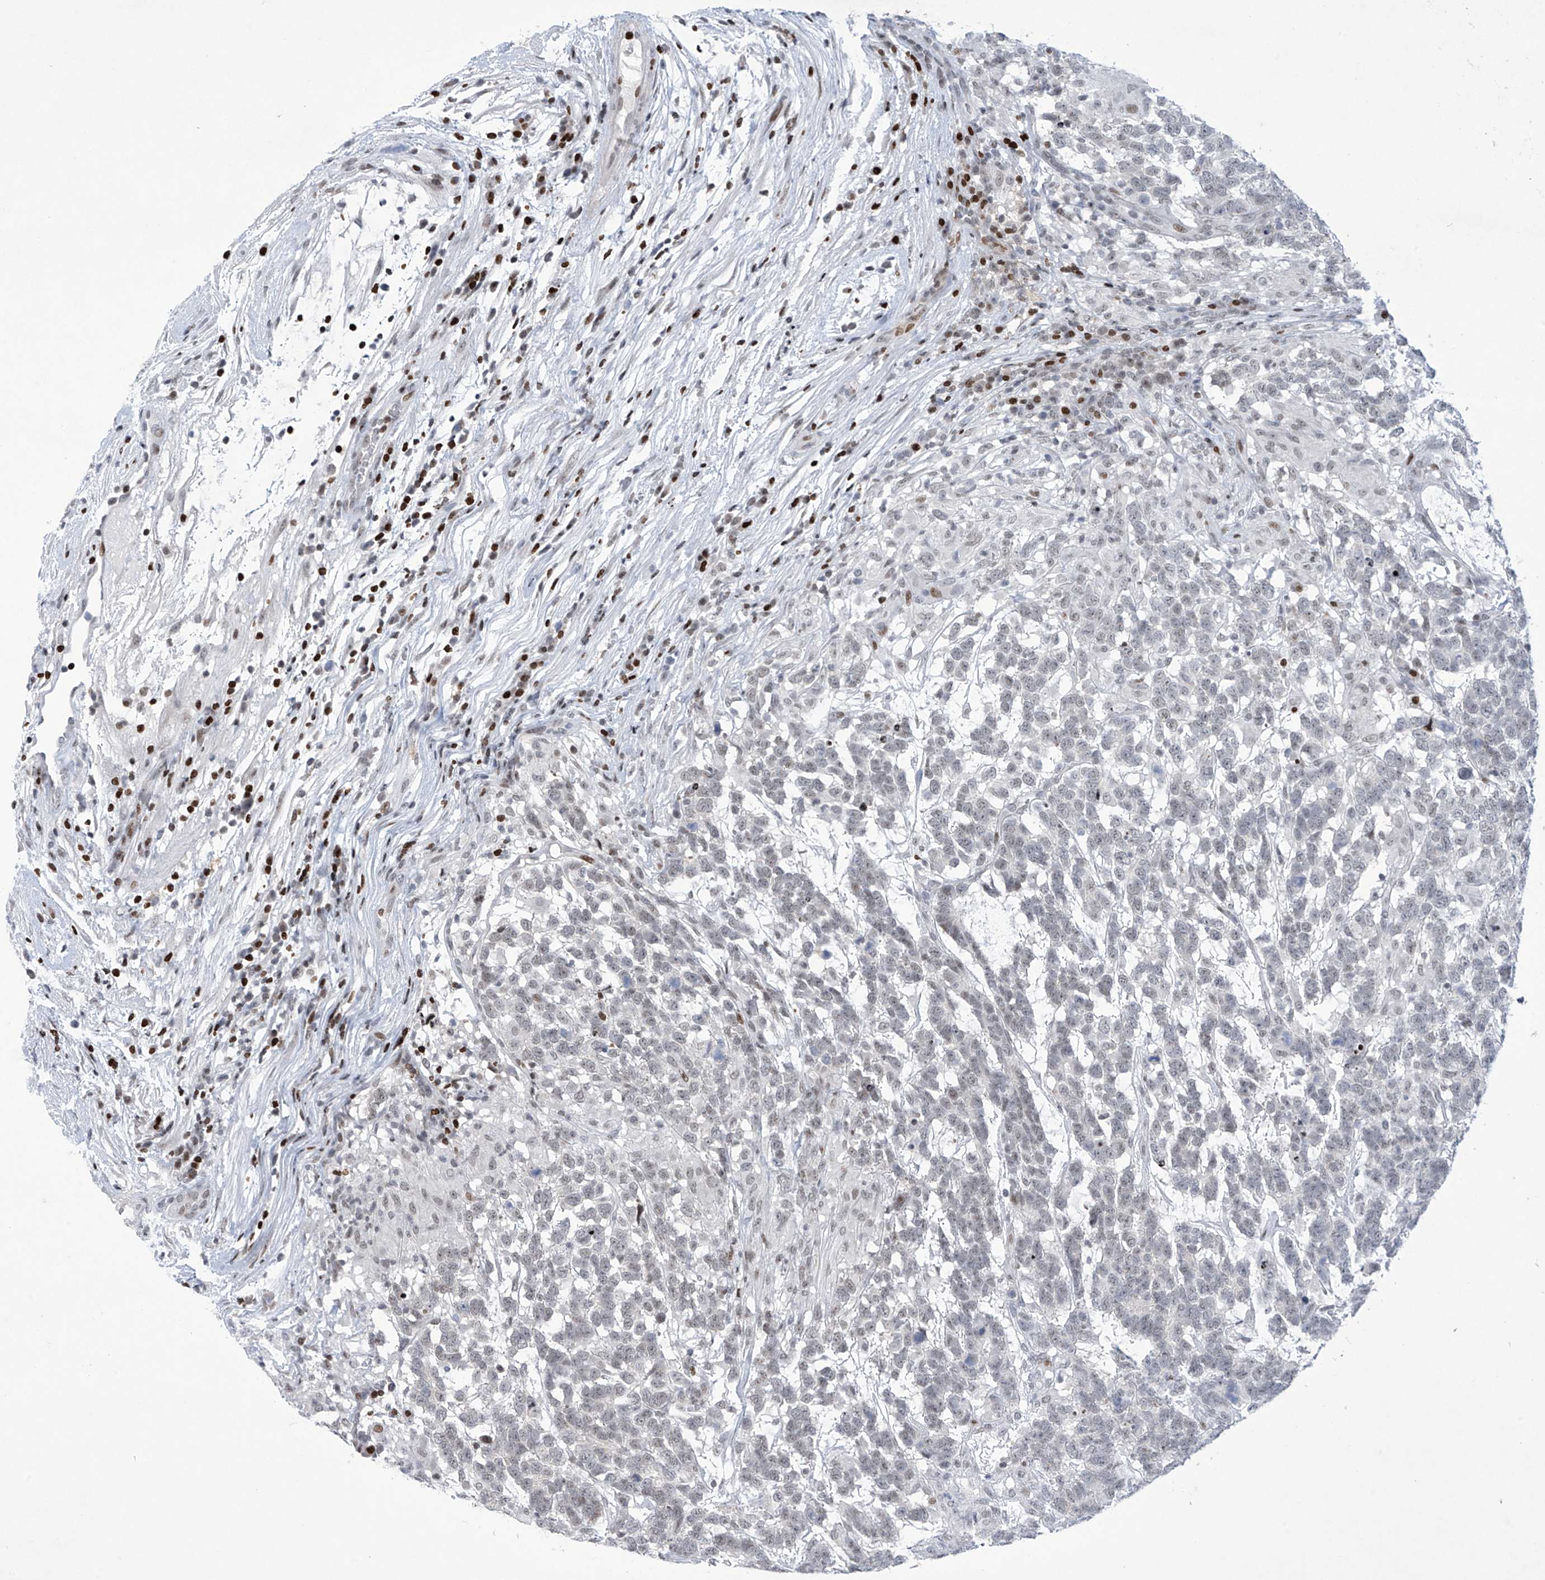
{"staining": {"intensity": "weak", "quantity": "25%-75%", "location": "nuclear"}, "tissue": "testis cancer", "cell_type": "Tumor cells", "image_type": "cancer", "snomed": [{"axis": "morphology", "description": "Carcinoma, Embryonal, NOS"}, {"axis": "topography", "description": "Testis"}], "caption": "A brown stain shows weak nuclear expression of a protein in embryonal carcinoma (testis) tumor cells.", "gene": "RFX7", "patient": {"sex": "male", "age": 26}}